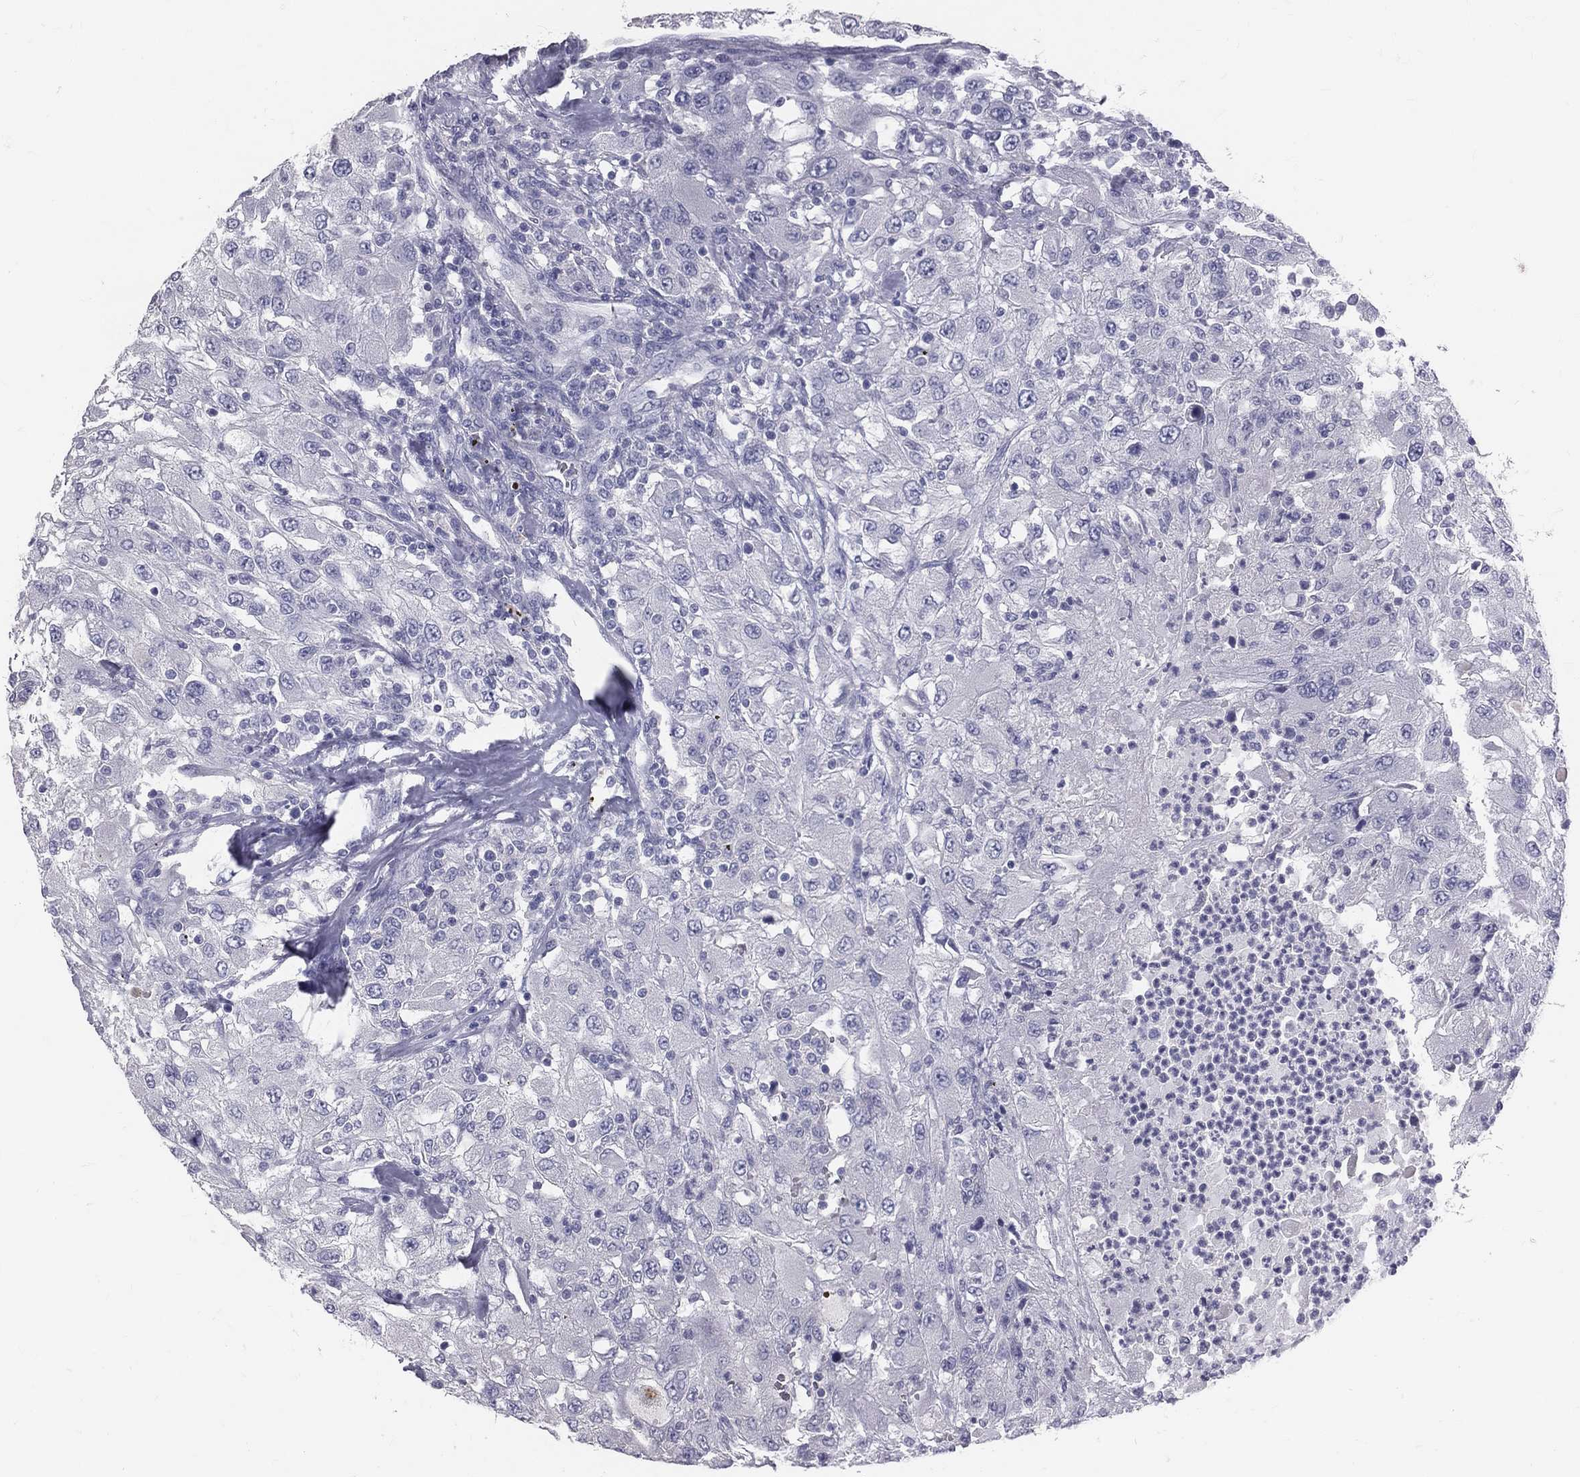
{"staining": {"intensity": "negative", "quantity": "none", "location": "none"}, "tissue": "renal cancer", "cell_type": "Tumor cells", "image_type": "cancer", "snomed": [{"axis": "morphology", "description": "Adenocarcinoma, NOS"}, {"axis": "topography", "description": "Kidney"}], "caption": "This is an immunohistochemistry (IHC) image of renal cancer. There is no expression in tumor cells.", "gene": "TFPI2", "patient": {"sex": "female", "age": 67}}